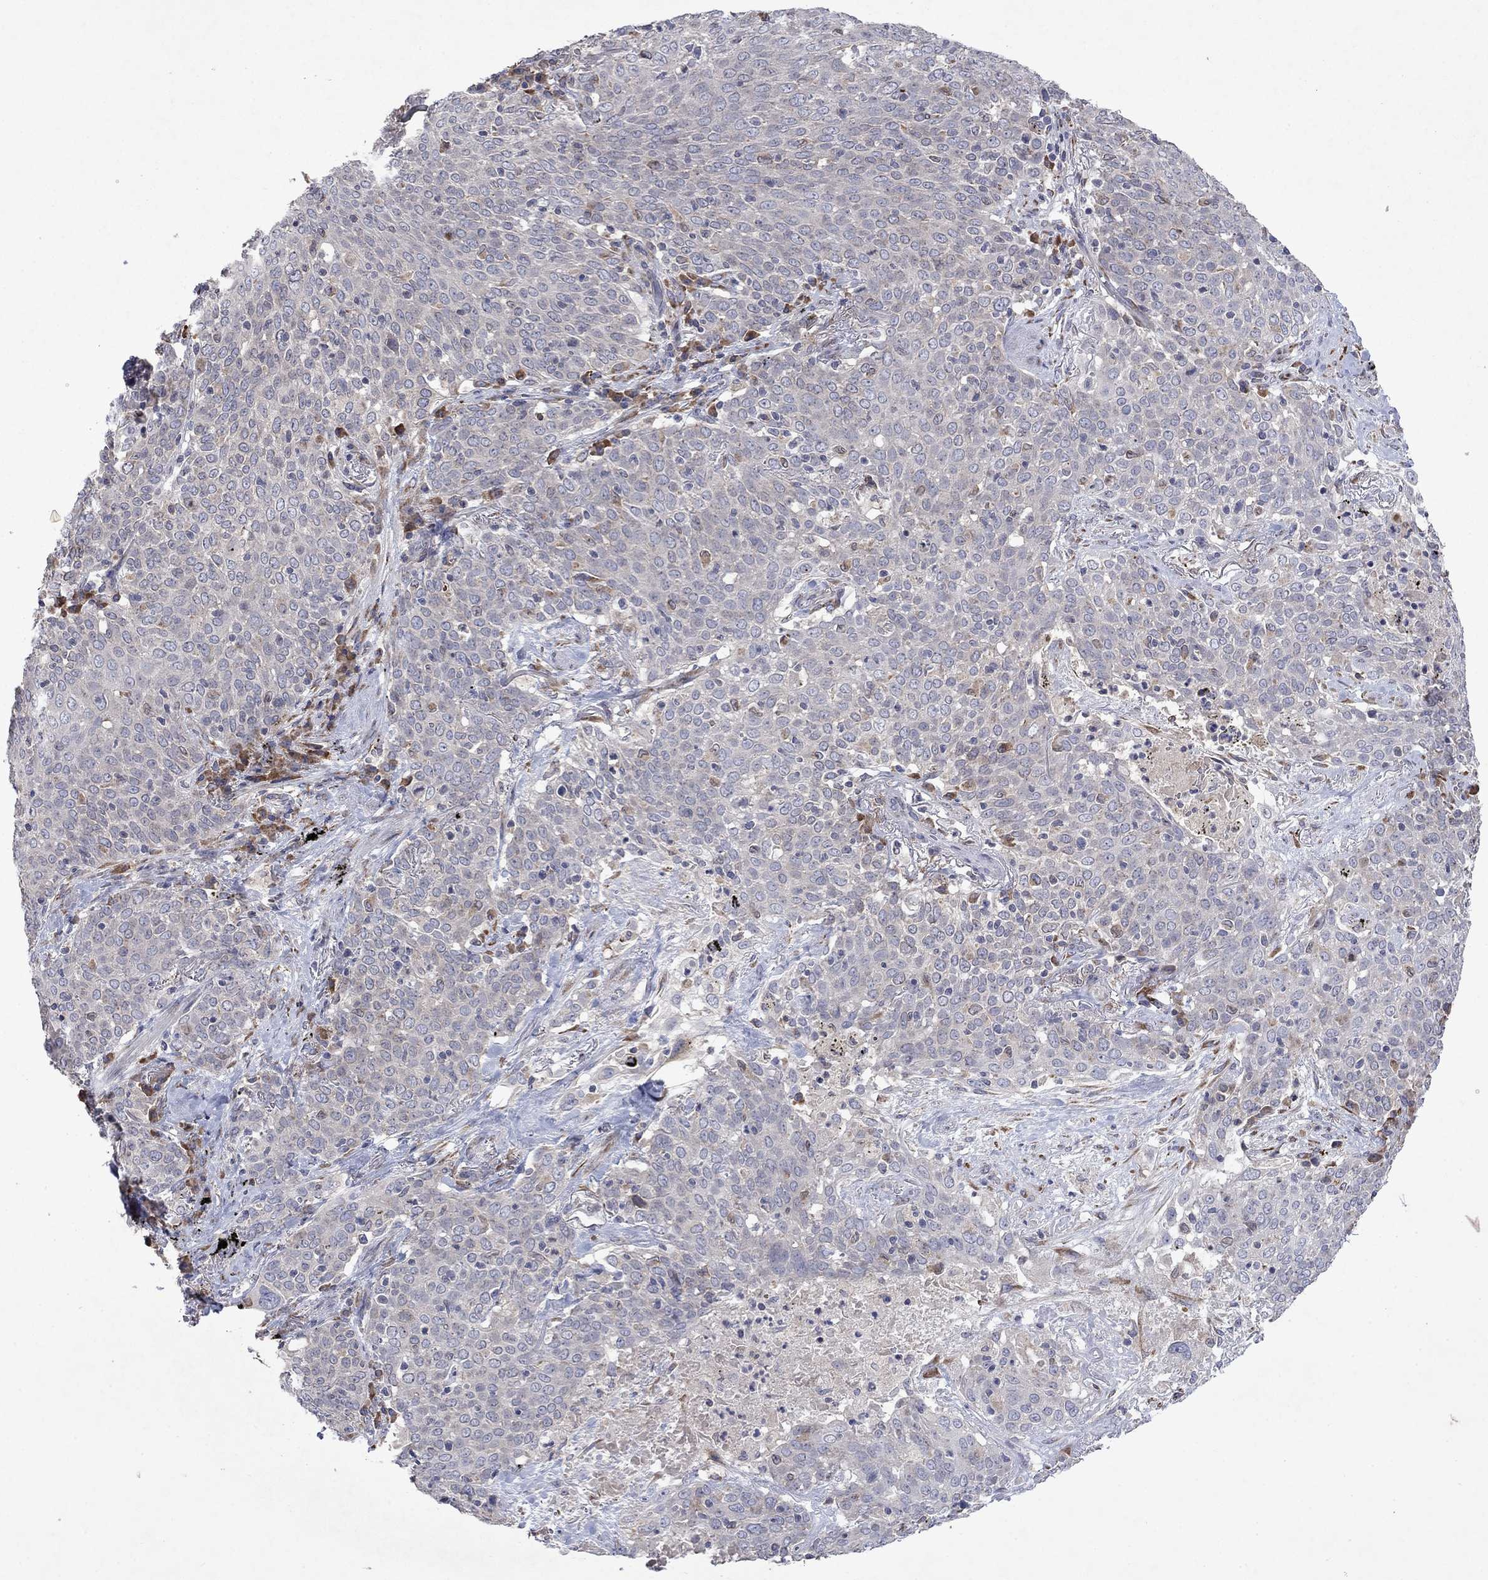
{"staining": {"intensity": "weak", "quantity": "<25%", "location": "cytoplasmic/membranous"}, "tissue": "lung cancer", "cell_type": "Tumor cells", "image_type": "cancer", "snomed": [{"axis": "morphology", "description": "Squamous cell carcinoma, NOS"}, {"axis": "topography", "description": "Lung"}], "caption": "Photomicrograph shows no protein positivity in tumor cells of lung cancer tissue.", "gene": "TMEM97", "patient": {"sex": "male", "age": 82}}